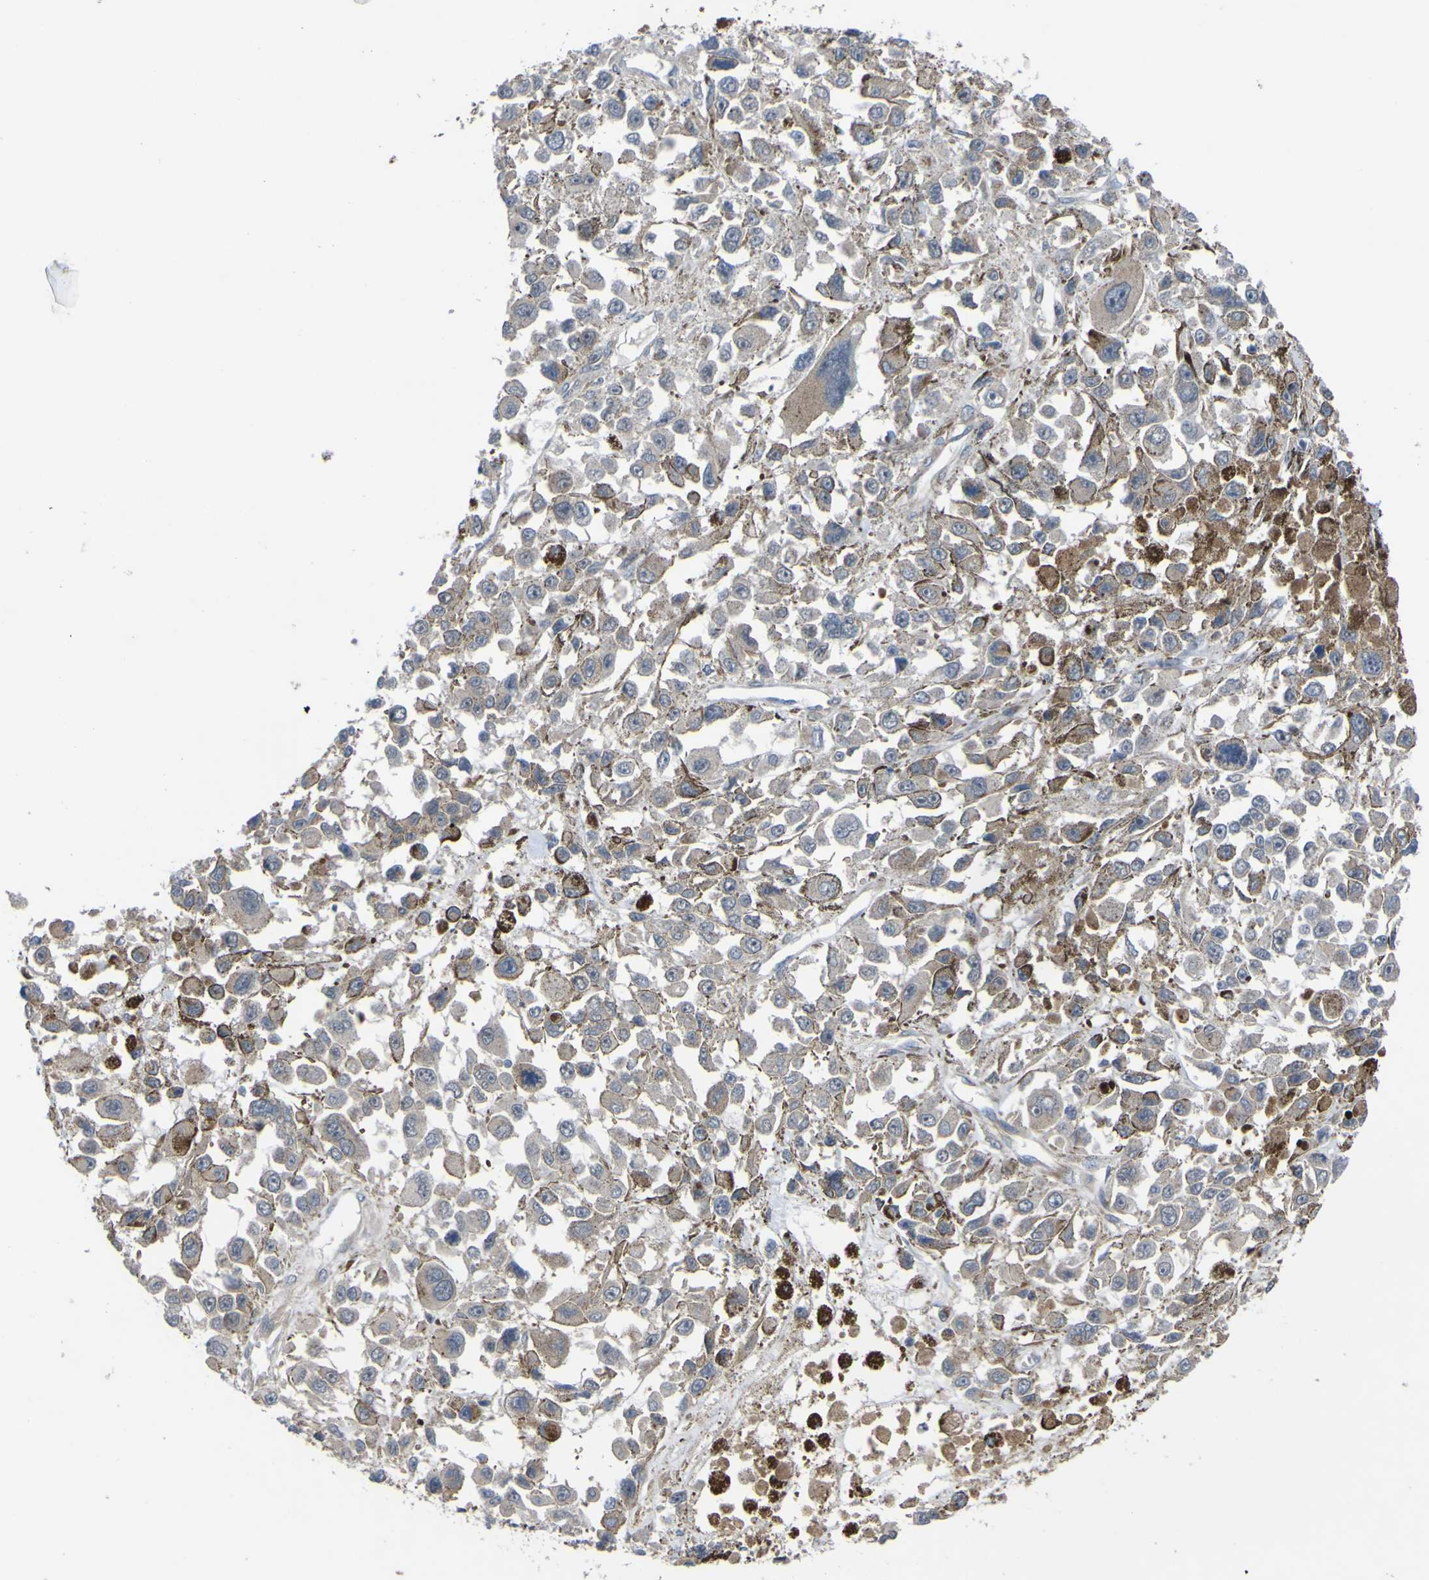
{"staining": {"intensity": "negative", "quantity": "none", "location": "none"}, "tissue": "melanoma", "cell_type": "Tumor cells", "image_type": "cancer", "snomed": [{"axis": "morphology", "description": "Malignant melanoma, Metastatic site"}, {"axis": "topography", "description": "Lymph node"}], "caption": "IHC of melanoma reveals no staining in tumor cells.", "gene": "GPLD1", "patient": {"sex": "male", "age": 59}}